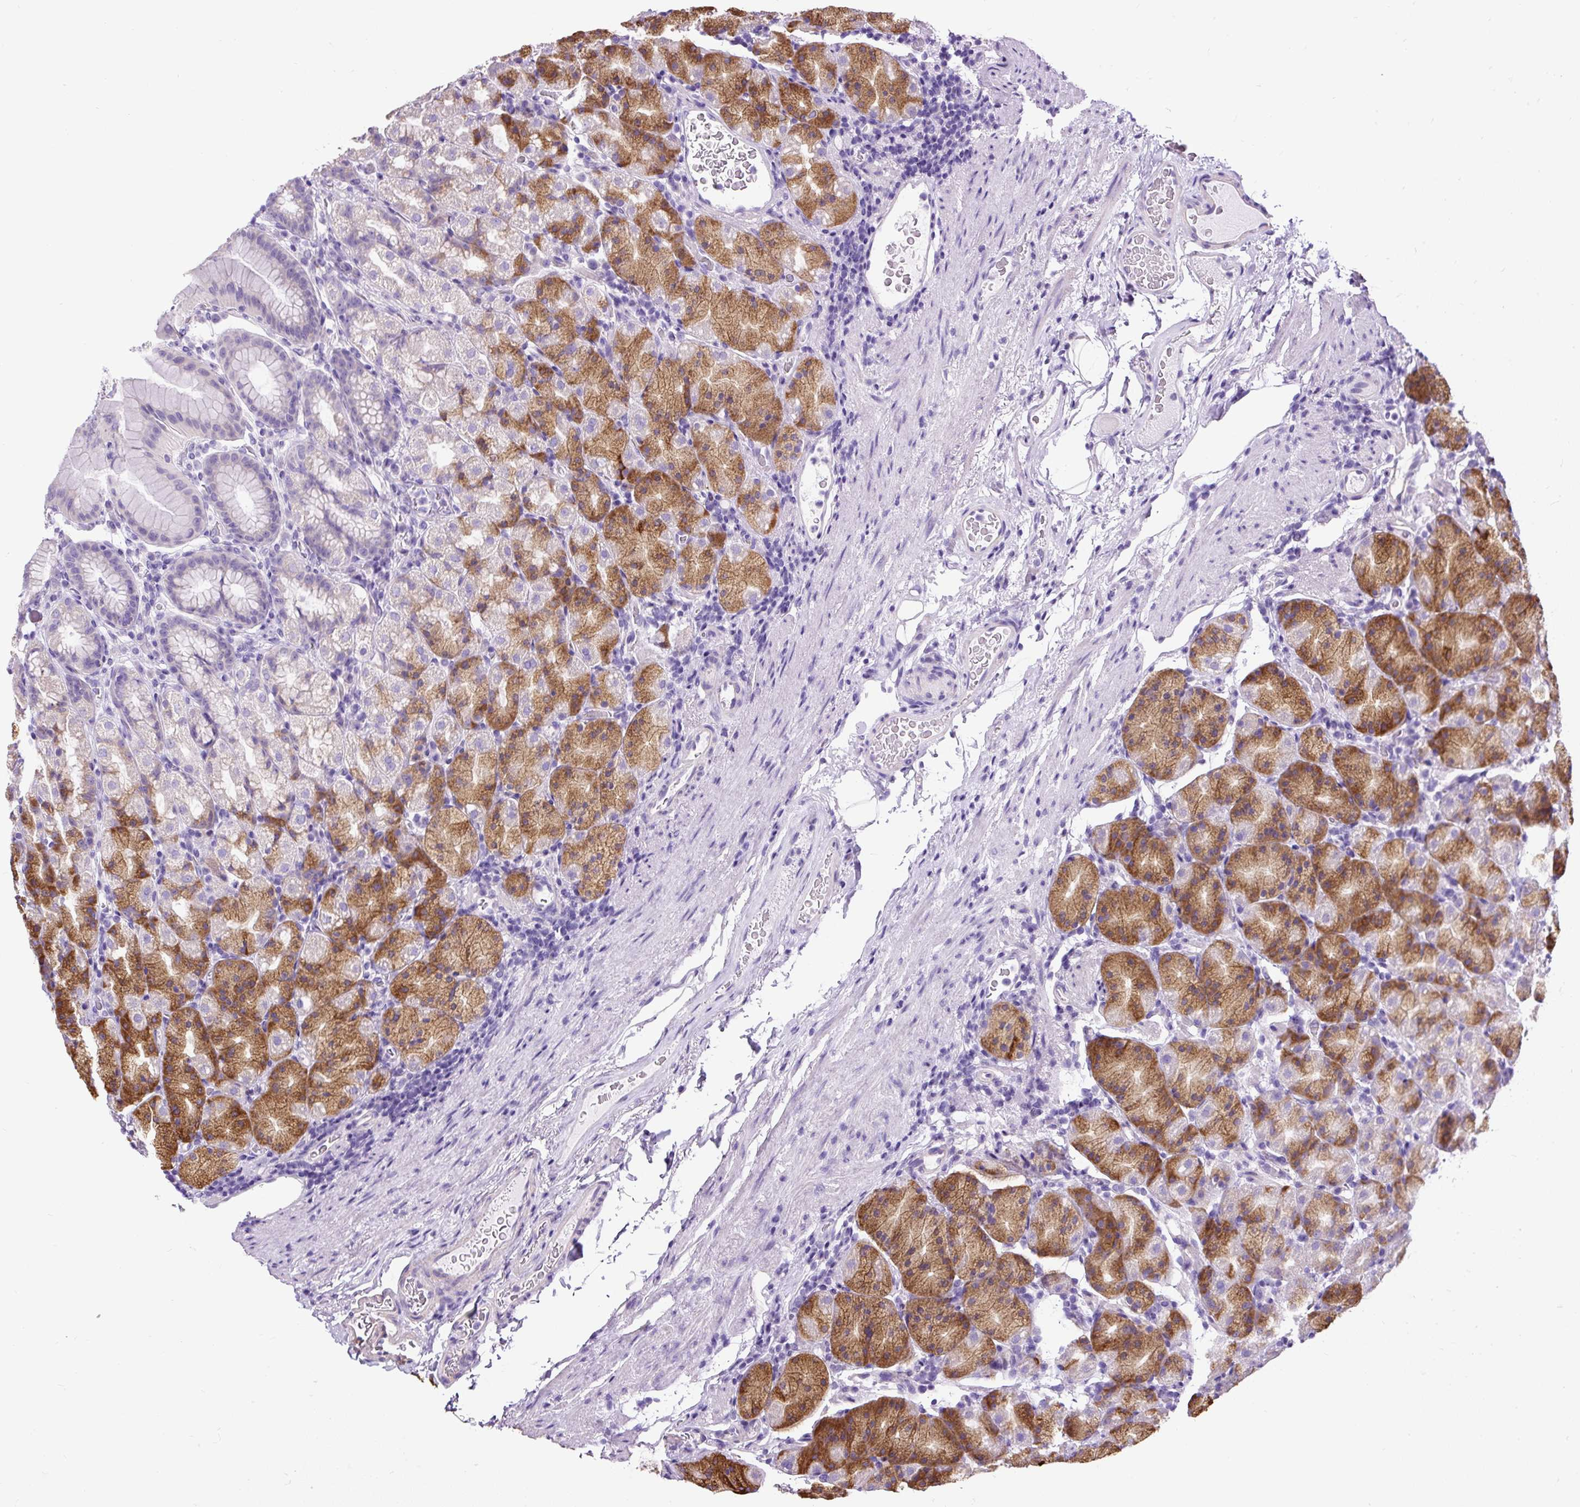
{"staining": {"intensity": "moderate", "quantity": "<25%", "location": "cytoplasmic/membranous"}, "tissue": "stomach", "cell_type": "Glandular cells", "image_type": "normal", "snomed": [{"axis": "morphology", "description": "Normal tissue, NOS"}, {"axis": "topography", "description": "Stomach, upper"}, {"axis": "topography", "description": "Stomach"}], "caption": "Brown immunohistochemical staining in normal human stomach demonstrates moderate cytoplasmic/membranous expression in about <25% of glandular cells.", "gene": "PDIA2", "patient": {"sex": "male", "age": 68}}